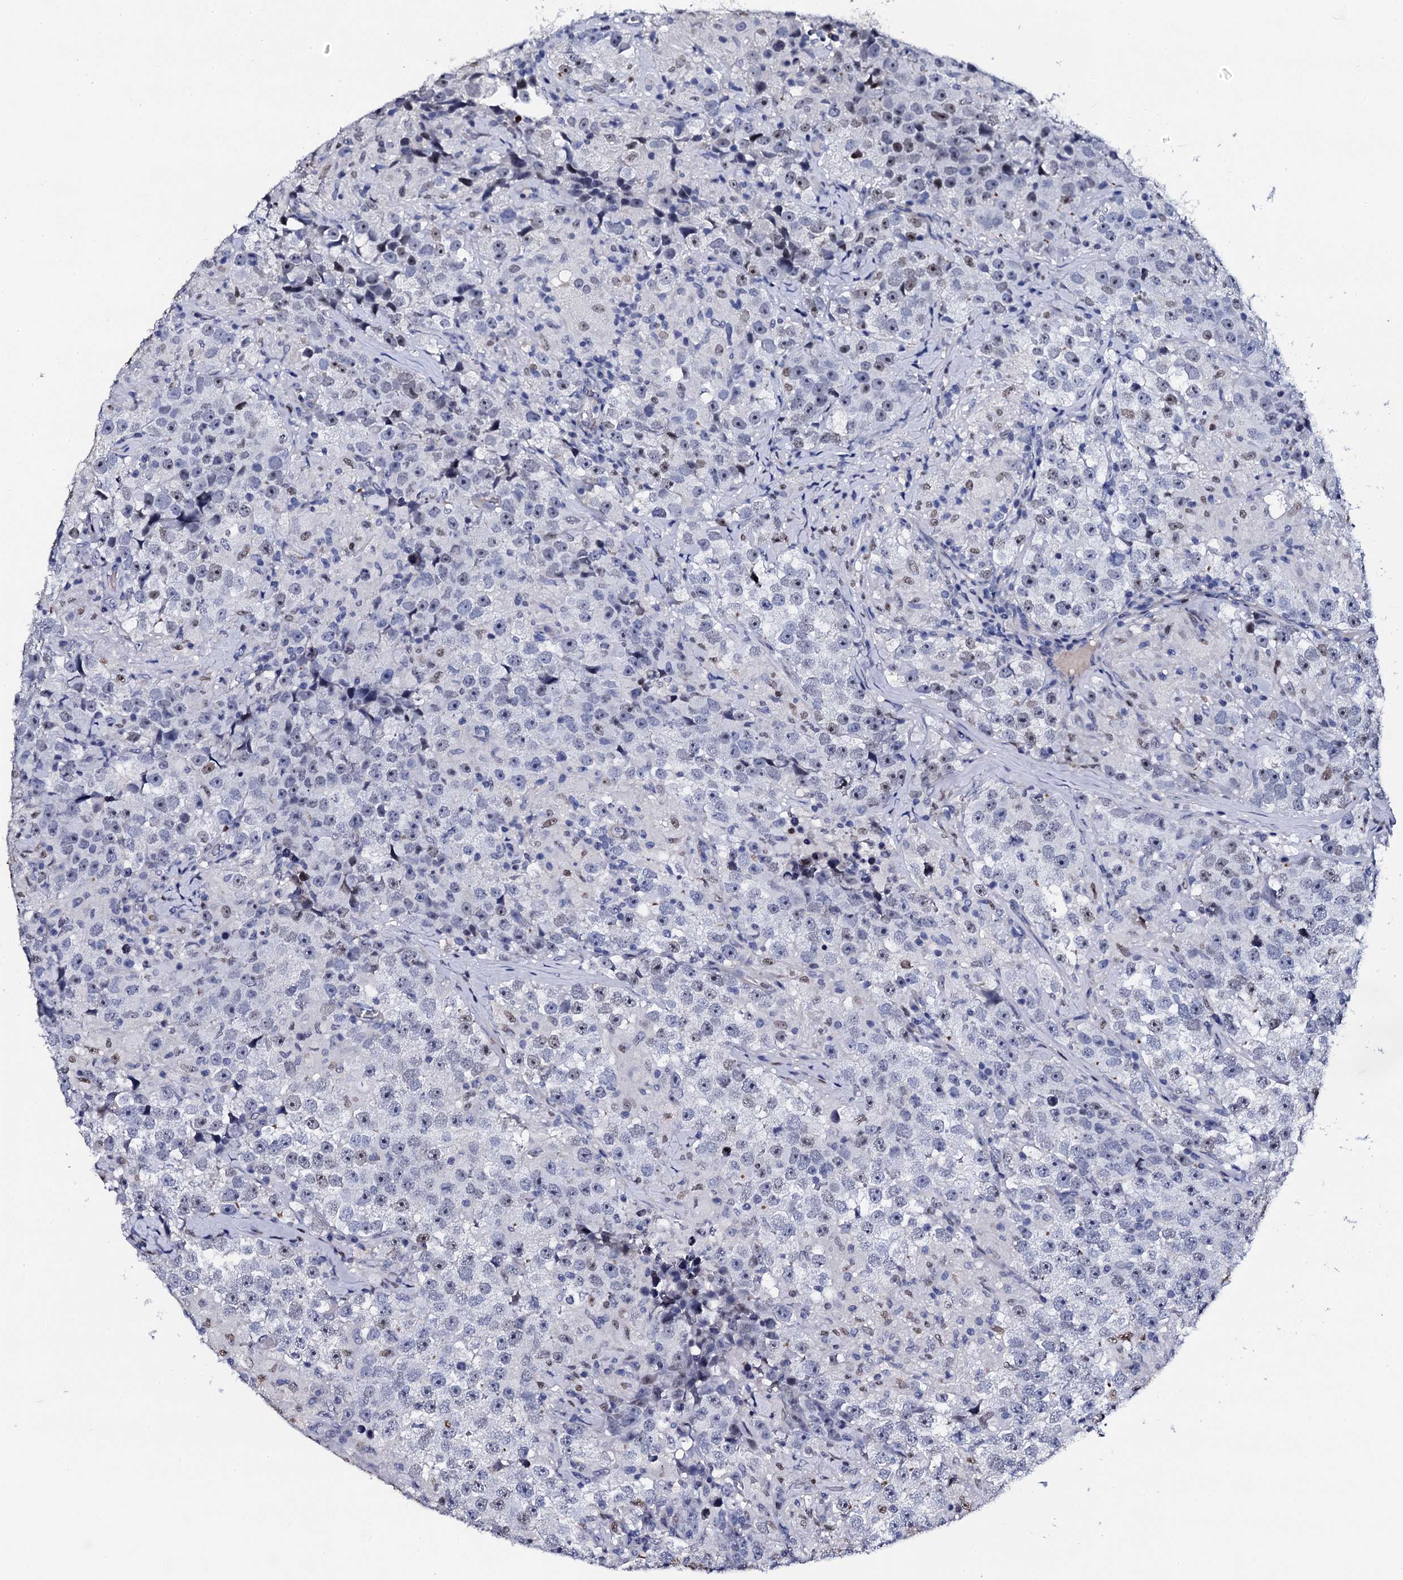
{"staining": {"intensity": "negative", "quantity": "none", "location": "none"}, "tissue": "testis cancer", "cell_type": "Tumor cells", "image_type": "cancer", "snomed": [{"axis": "morphology", "description": "Seminoma, NOS"}, {"axis": "topography", "description": "Testis"}], "caption": "This is an IHC micrograph of human testis cancer. There is no staining in tumor cells.", "gene": "NPM2", "patient": {"sex": "male", "age": 46}}